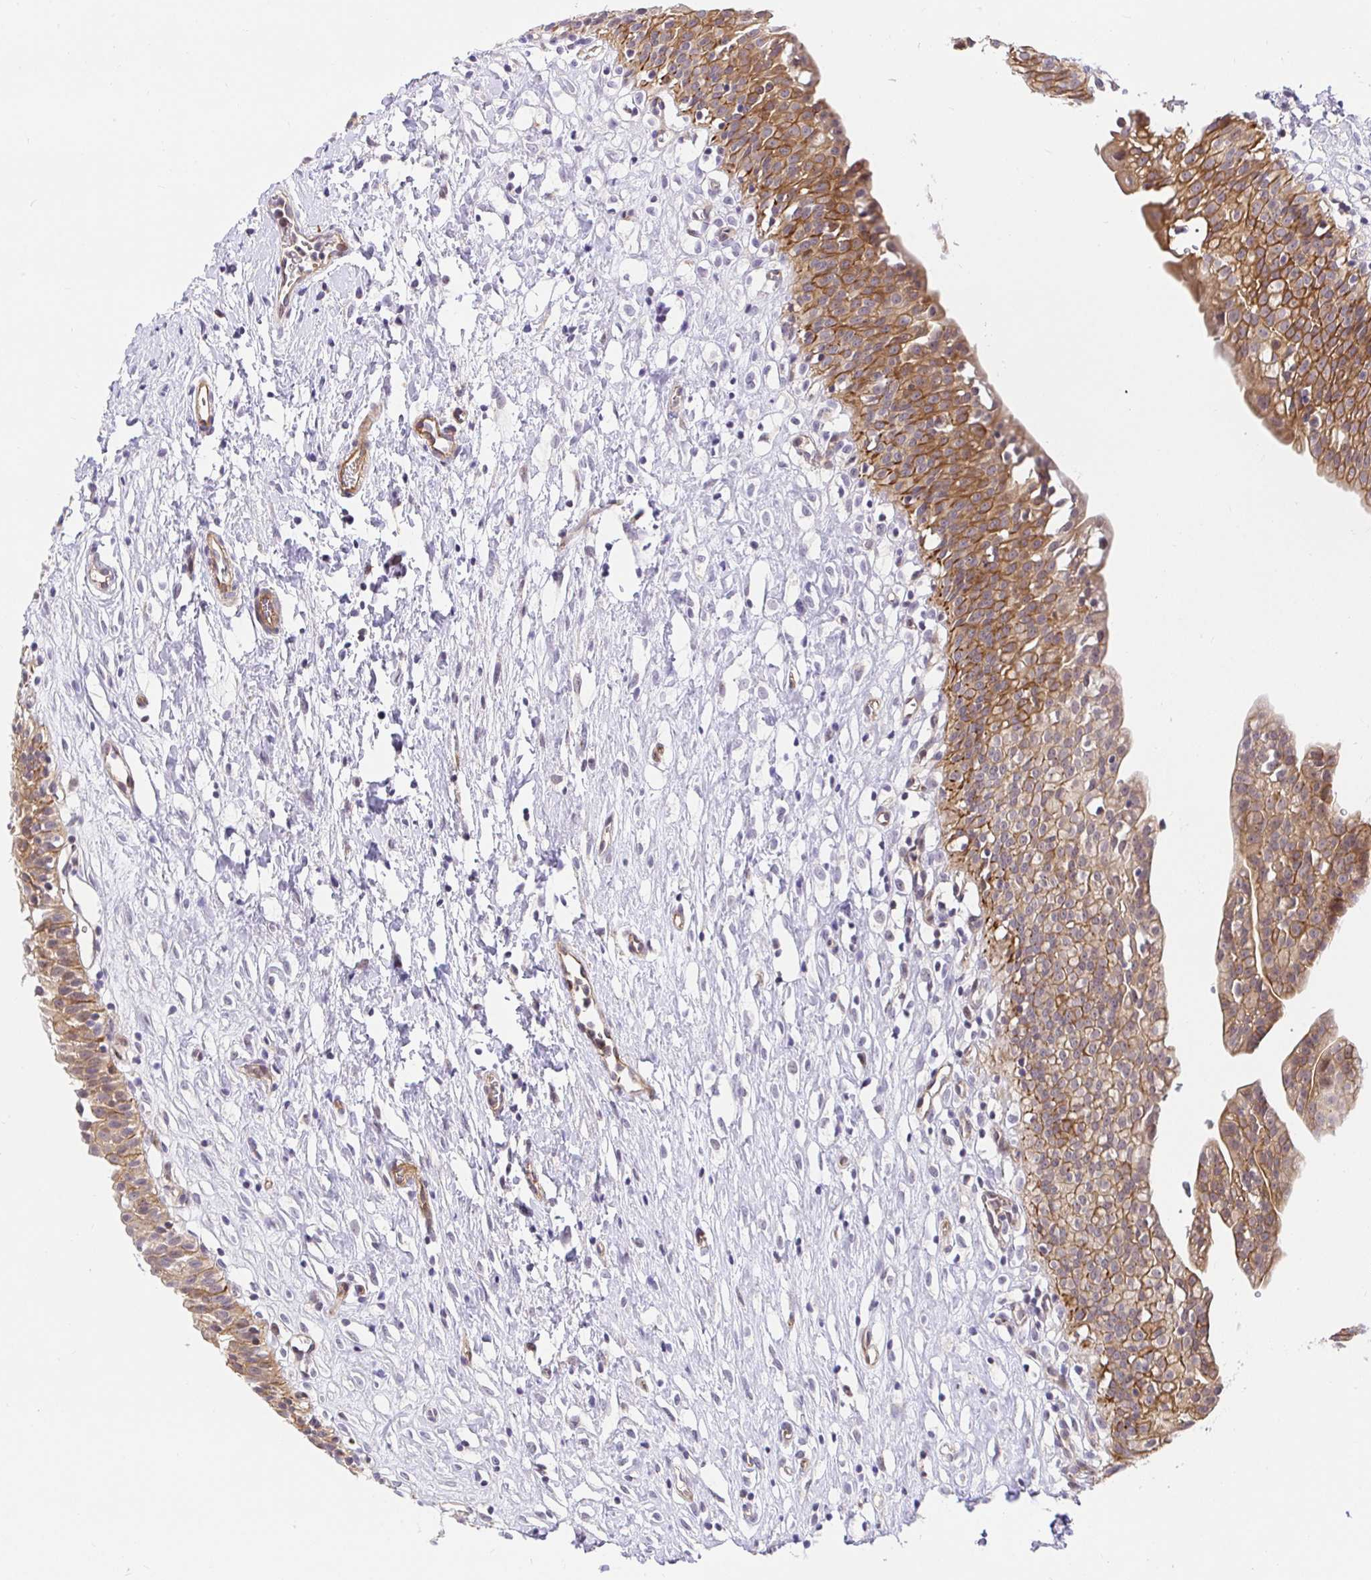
{"staining": {"intensity": "moderate", "quantity": ">75%", "location": "cytoplasmic/membranous"}, "tissue": "urinary bladder", "cell_type": "Urothelial cells", "image_type": "normal", "snomed": [{"axis": "morphology", "description": "Normal tissue, NOS"}, {"axis": "topography", "description": "Urinary bladder"}], "caption": "A brown stain highlights moderate cytoplasmic/membranous staining of a protein in urothelial cells of benign human urinary bladder.", "gene": "TRIM55", "patient": {"sex": "male", "age": 51}}